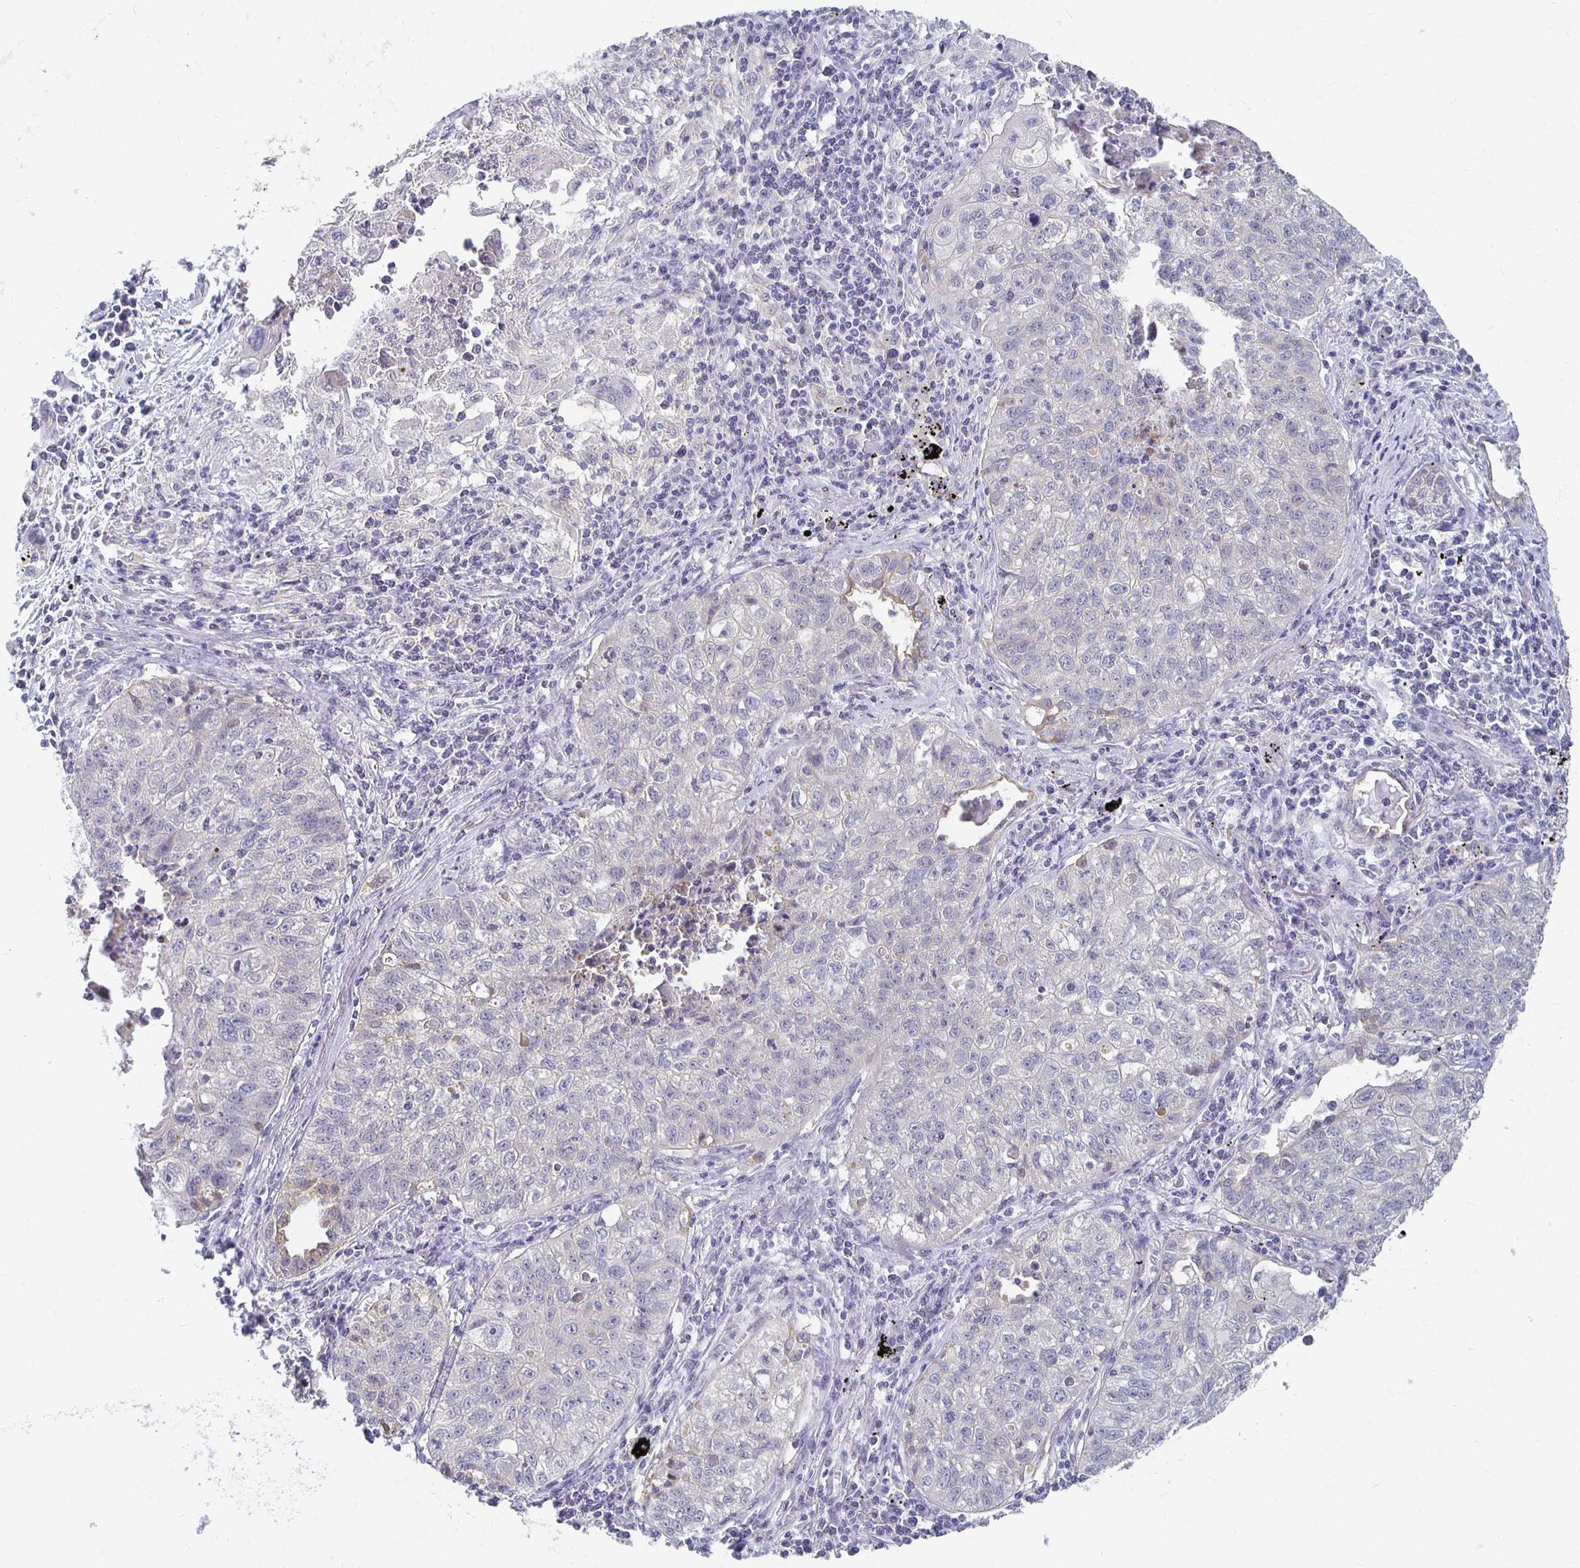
{"staining": {"intensity": "negative", "quantity": "none", "location": "none"}, "tissue": "lung cancer", "cell_type": "Tumor cells", "image_type": "cancer", "snomed": [{"axis": "morphology", "description": "Normal morphology"}, {"axis": "morphology", "description": "Aneuploidy"}, {"axis": "morphology", "description": "Squamous cell carcinoma, NOS"}, {"axis": "topography", "description": "Lymph node"}, {"axis": "topography", "description": "Lung"}], "caption": "Tumor cells show no significant positivity in lung squamous cell carcinoma.", "gene": "FKRP", "patient": {"sex": "female", "age": 76}}